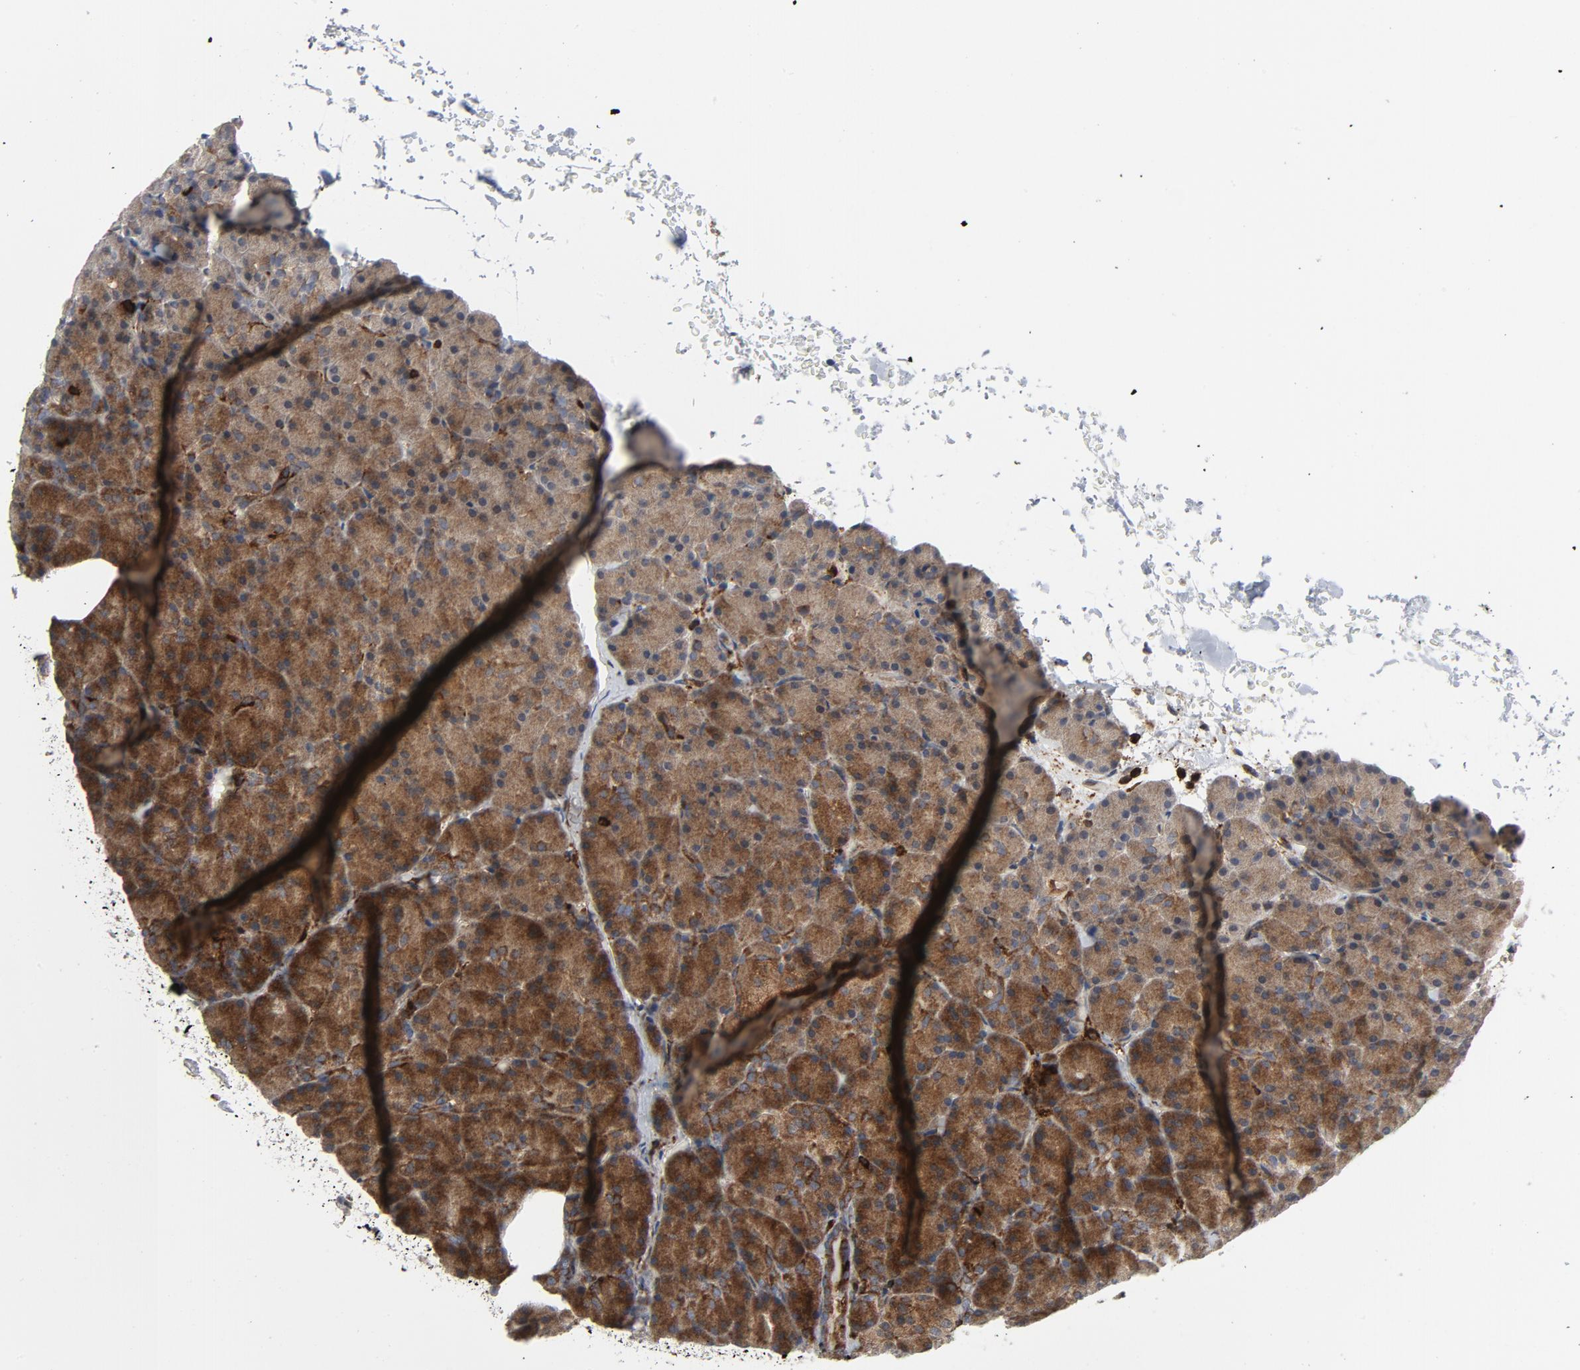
{"staining": {"intensity": "moderate", "quantity": ">75%", "location": "cytoplasmic/membranous"}, "tissue": "pancreas", "cell_type": "Exocrine glandular cells", "image_type": "normal", "snomed": [{"axis": "morphology", "description": "Normal tissue, NOS"}, {"axis": "topography", "description": "Pancreas"}], "caption": "Normal pancreas demonstrates moderate cytoplasmic/membranous positivity in about >75% of exocrine glandular cells, visualized by immunohistochemistry.", "gene": "YES1", "patient": {"sex": "female", "age": 43}}